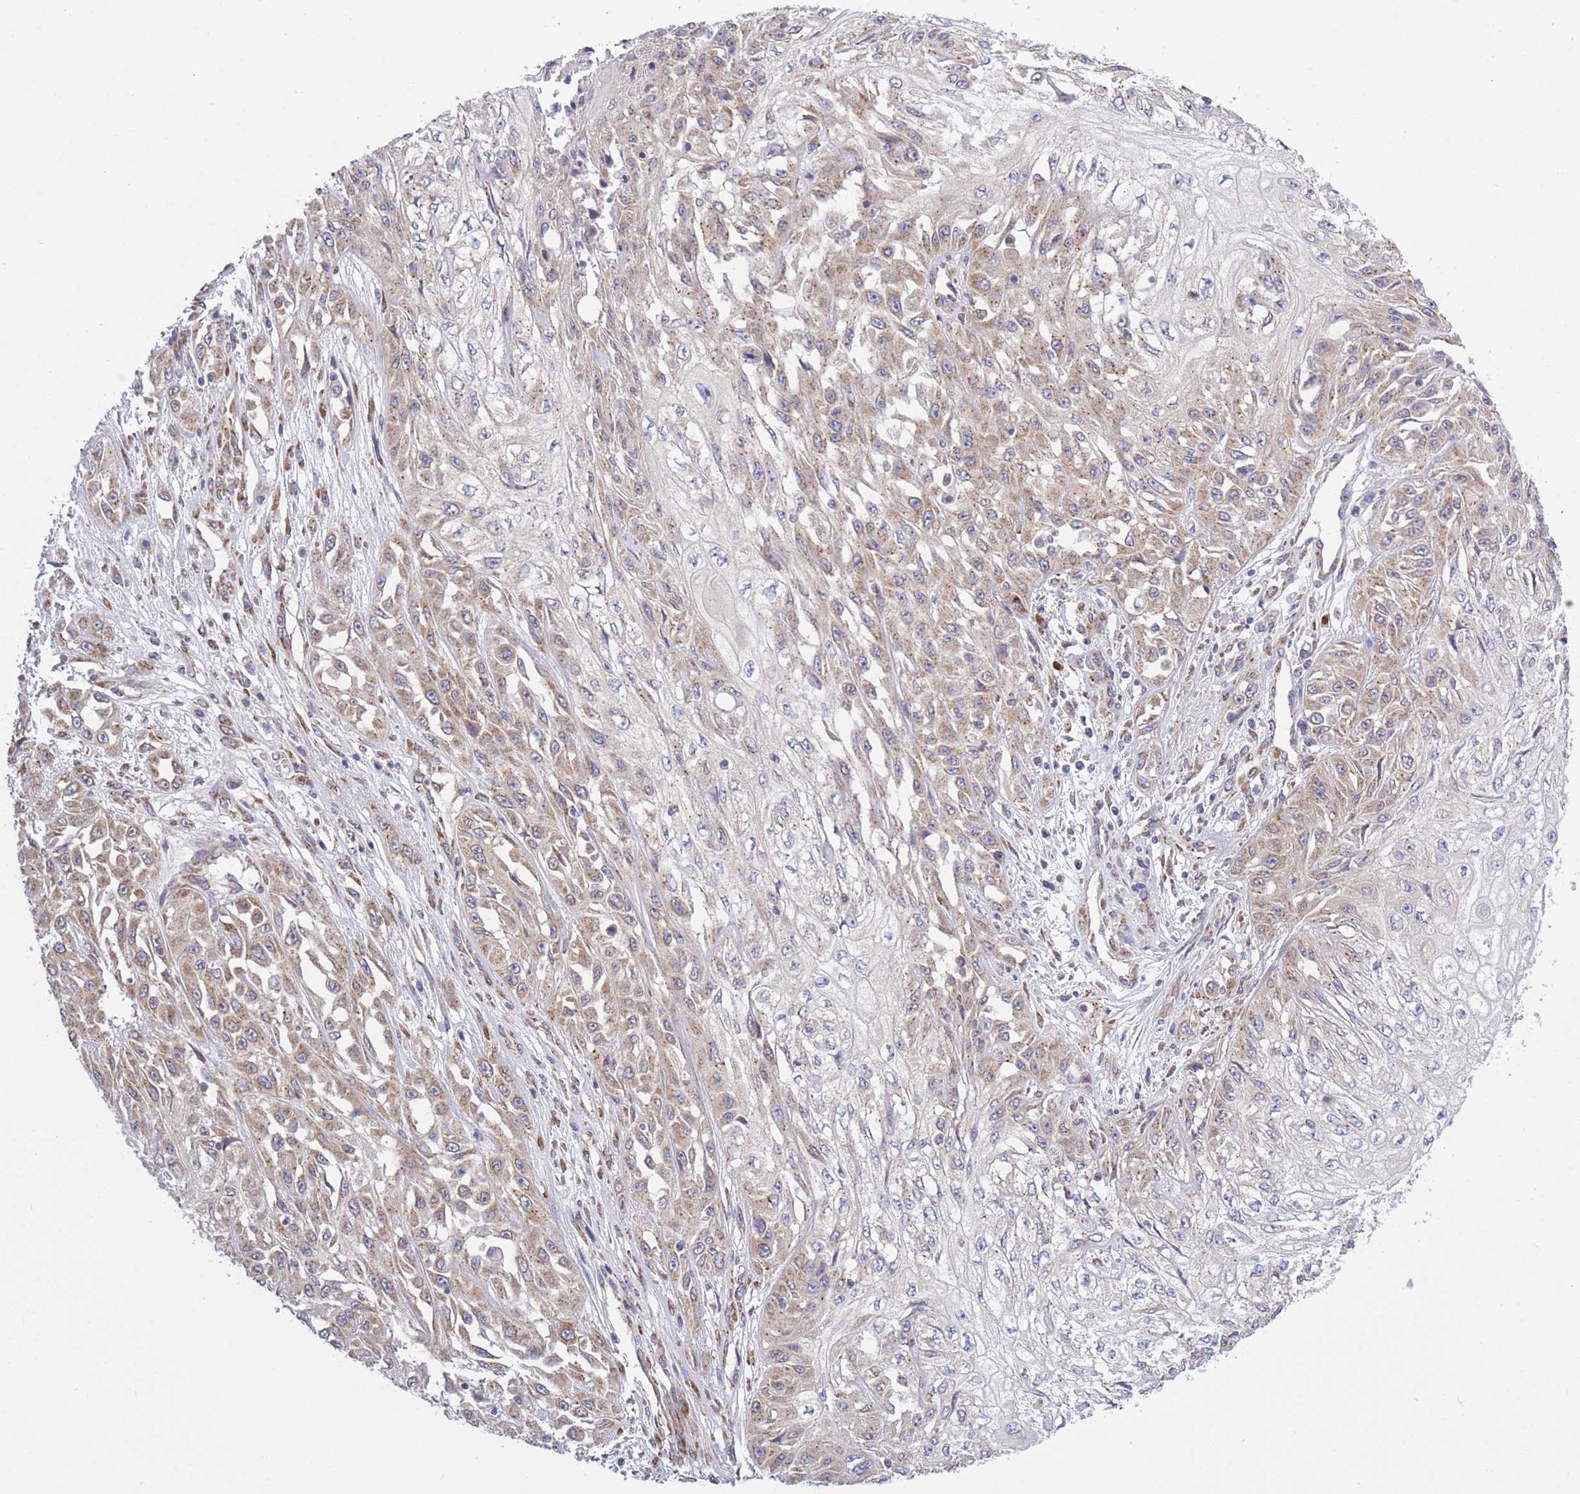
{"staining": {"intensity": "moderate", "quantity": ">75%", "location": "cytoplasmic/membranous"}, "tissue": "skin cancer", "cell_type": "Tumor cells", "image_type": "cancer", "snomed": [{"axis": "morphology", "description": "Squamous cell carcinoma, NOS"}, {"axis": "morphology", "description": "Squamous cell carcinoma, metastatic, NOS"}, {"axis": "topography", "description": "Skin"}, {"axis": "topography", "description": "Lymph node"}], "caption": "Skin cancer stained for a protein (brown) shows moderate cytoplasmic/membranous positive staining in about >75% of tumor cells.", "gene": "COPG2", "patient": {"sex": "male", "age": 75}}